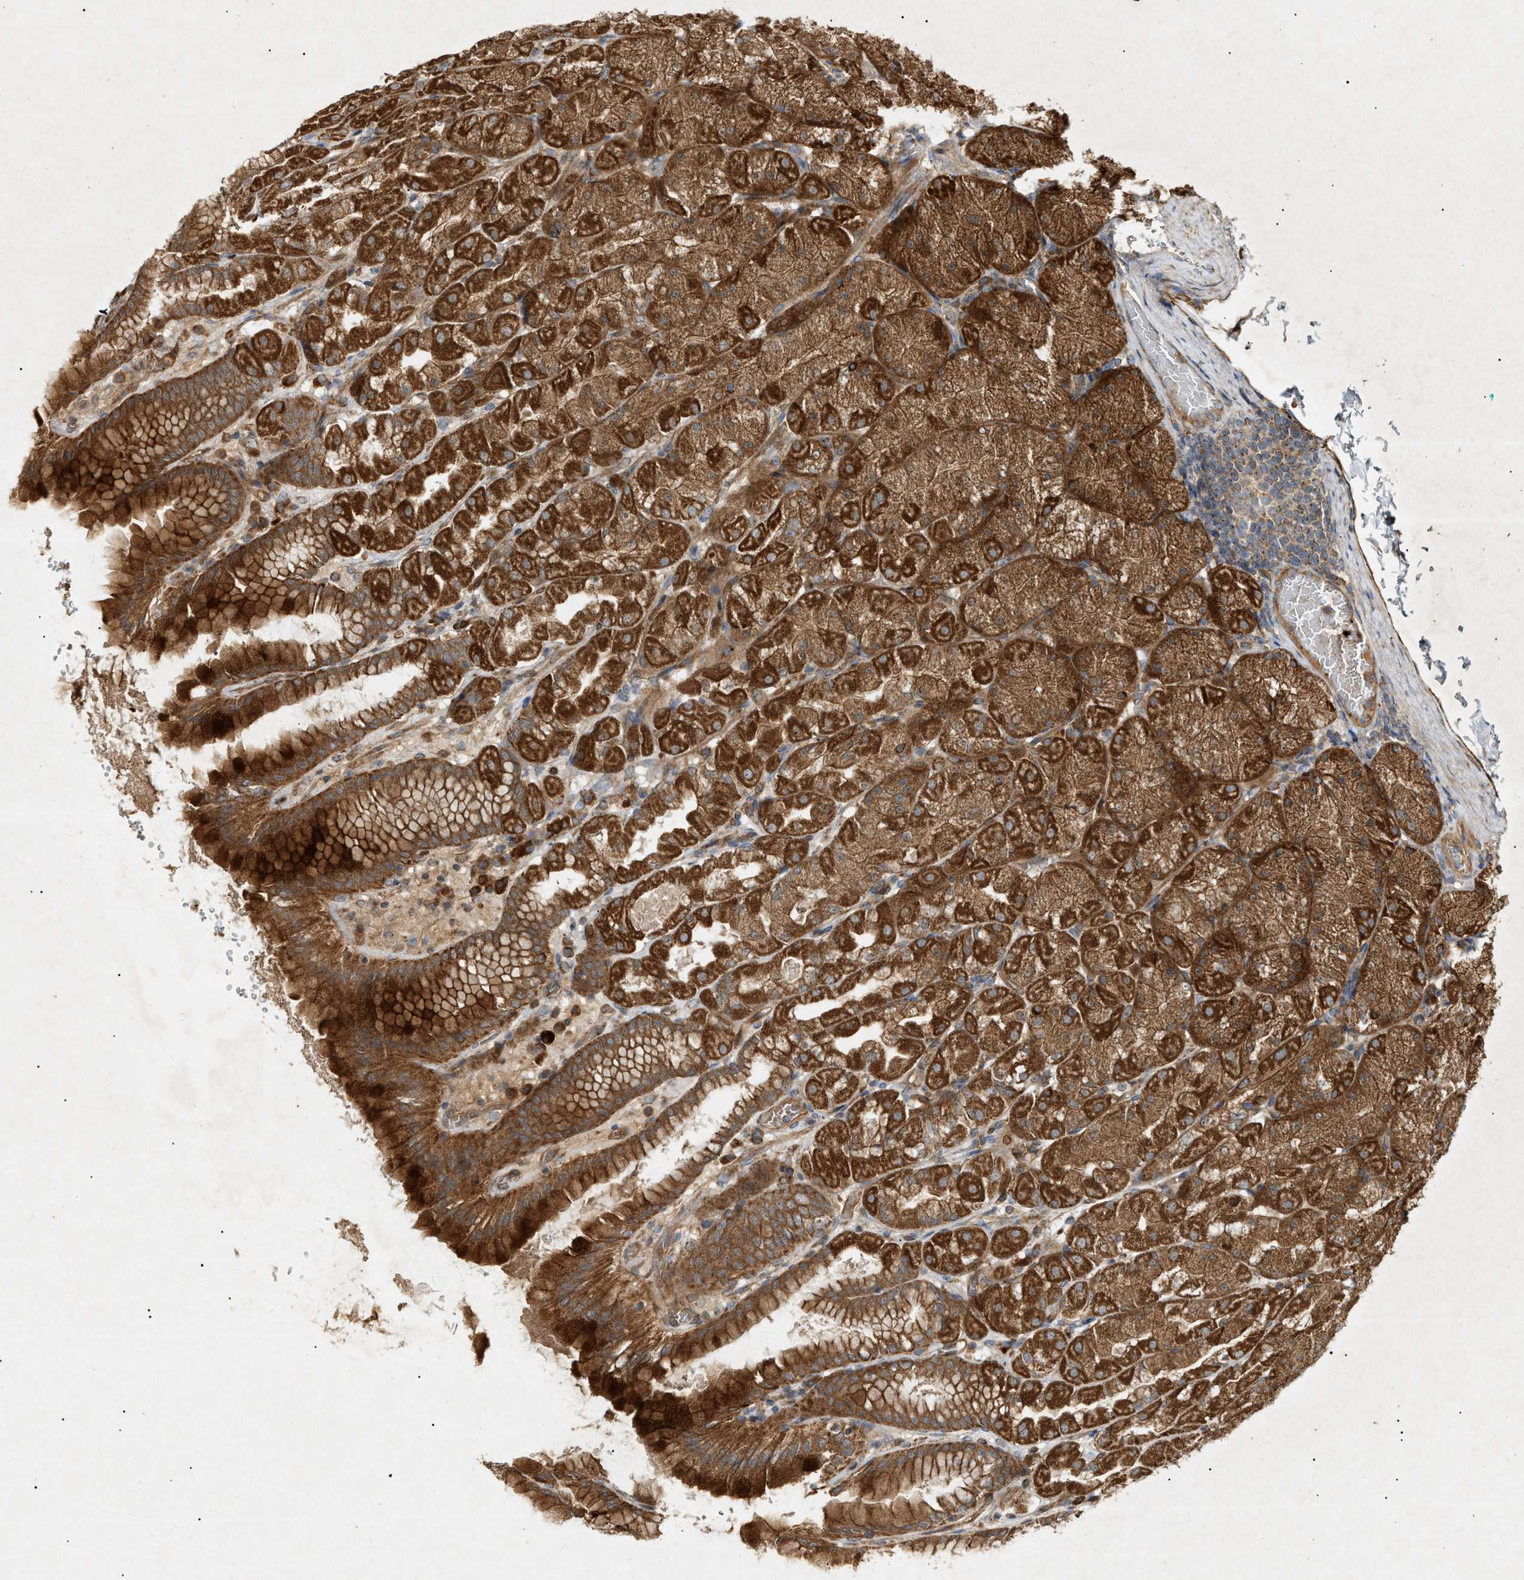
{"staining": {"intensity": "strong", "quantity": ">75%", "location": "cytoplasmic/membranous"}, "tissue": "stomach", "cell_type": "Glandular cells", "image_type": "normal", "snomed": [{"axis": "morphology", "description": "Normal tissue, NOS"}, {"axis": "topography", "description": "Stomach, upper"}], "caption": "Protein staining of unremarkable stomach displays strong cytoplasmic/membranous expression in about >75% of glandular cells. (IHC, brightfield microscopy, high magnification).", "gene": "MTCH1", "patient": {"sex": "female", "age": 56}}